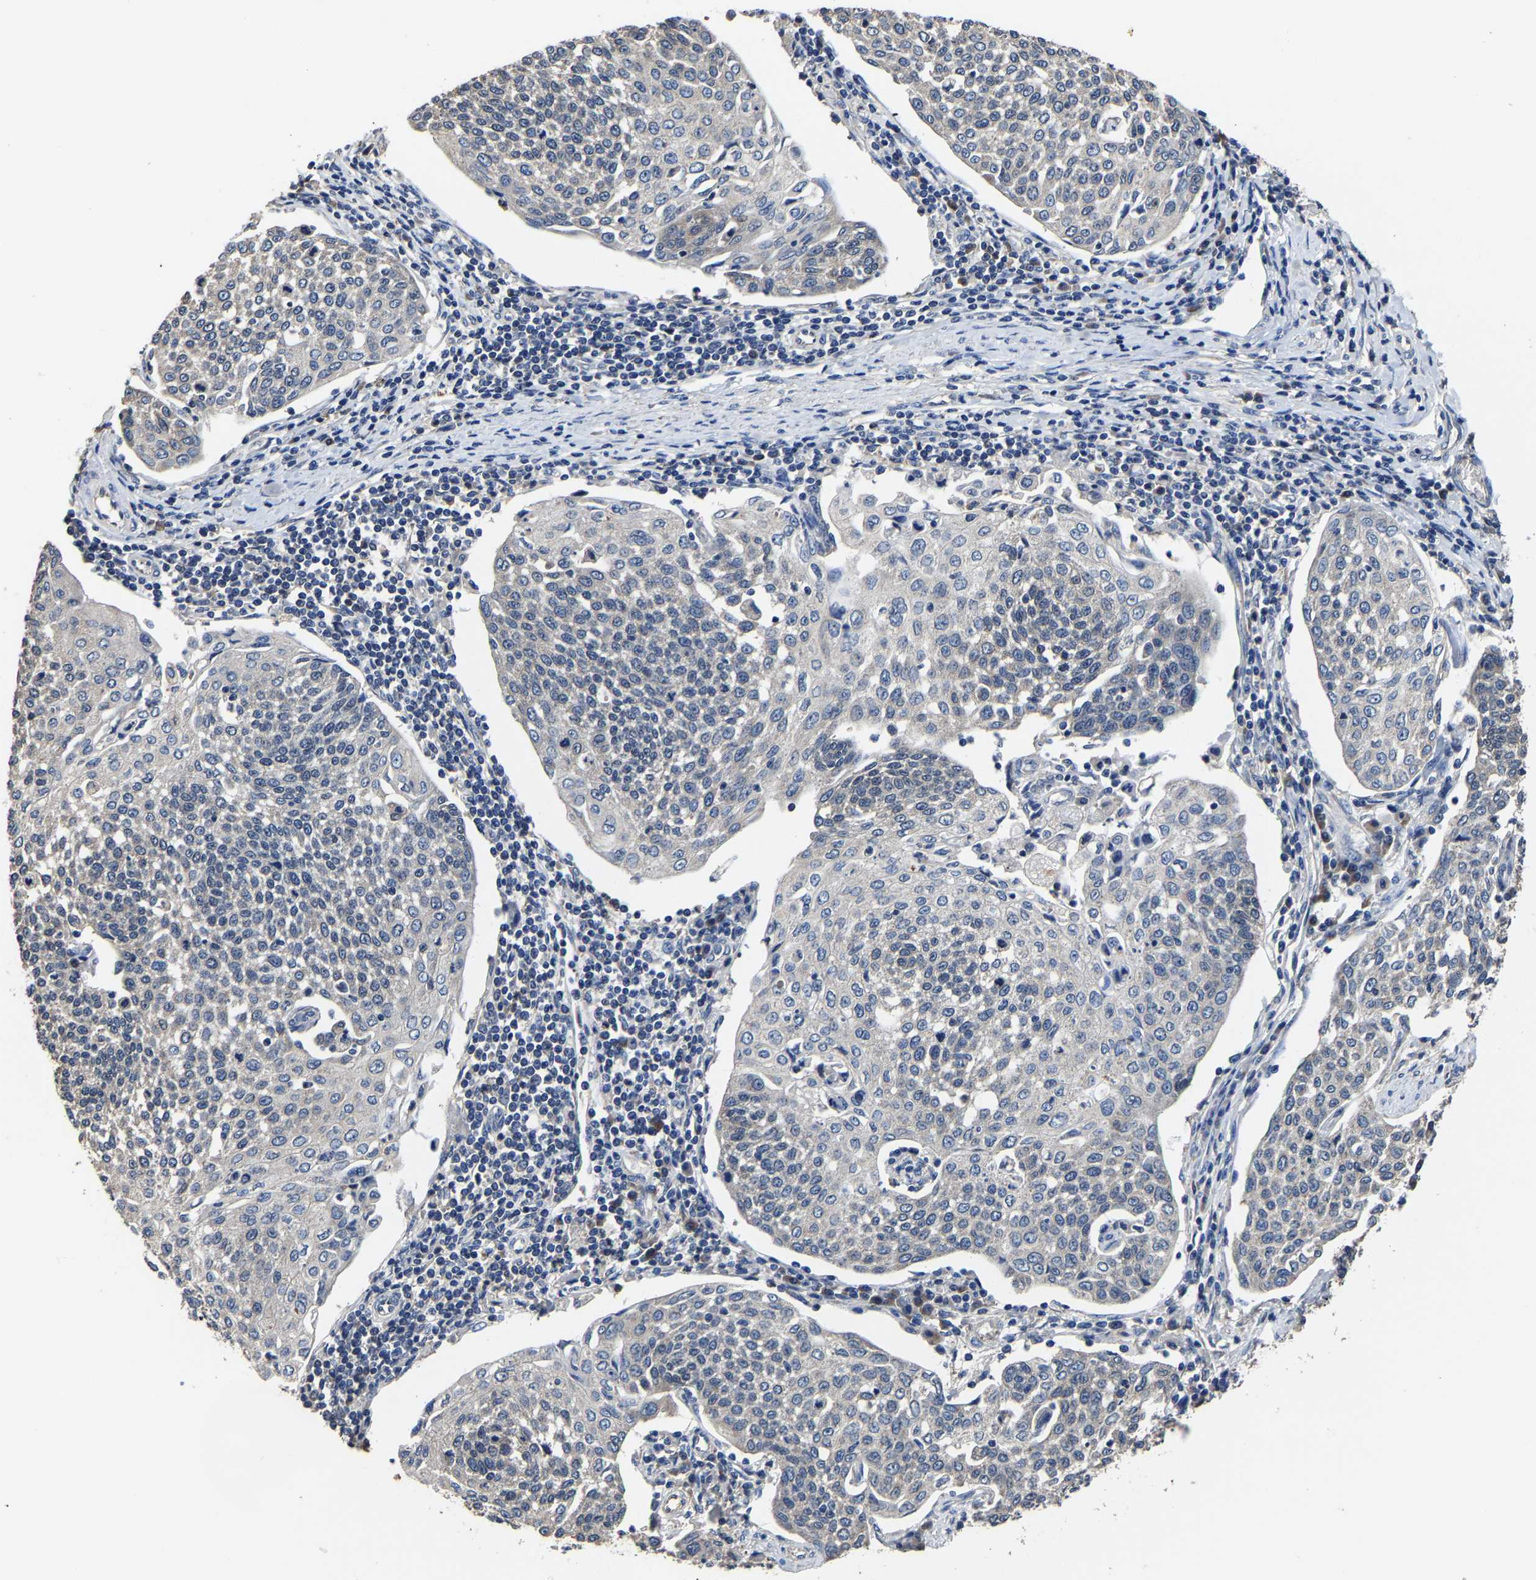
{"staining": {"intensity": "negative", "quantity": "none", "location": "none"}, "tissue": "cervical cancer", "cell_type": "Tumor cells", "image_type": "cancer", "snomed": [{"axis": "morphology", "description": "Squamous cell carcinoma, NOS"}, {"axis": "topography", "description": "Cervix"}], "caption": "Tumor cells show no significant staining in cervical cancer (squamous cell carcinoma).", "gene": "EBAG9", "patient": {"sex": "female", "age": 34}}